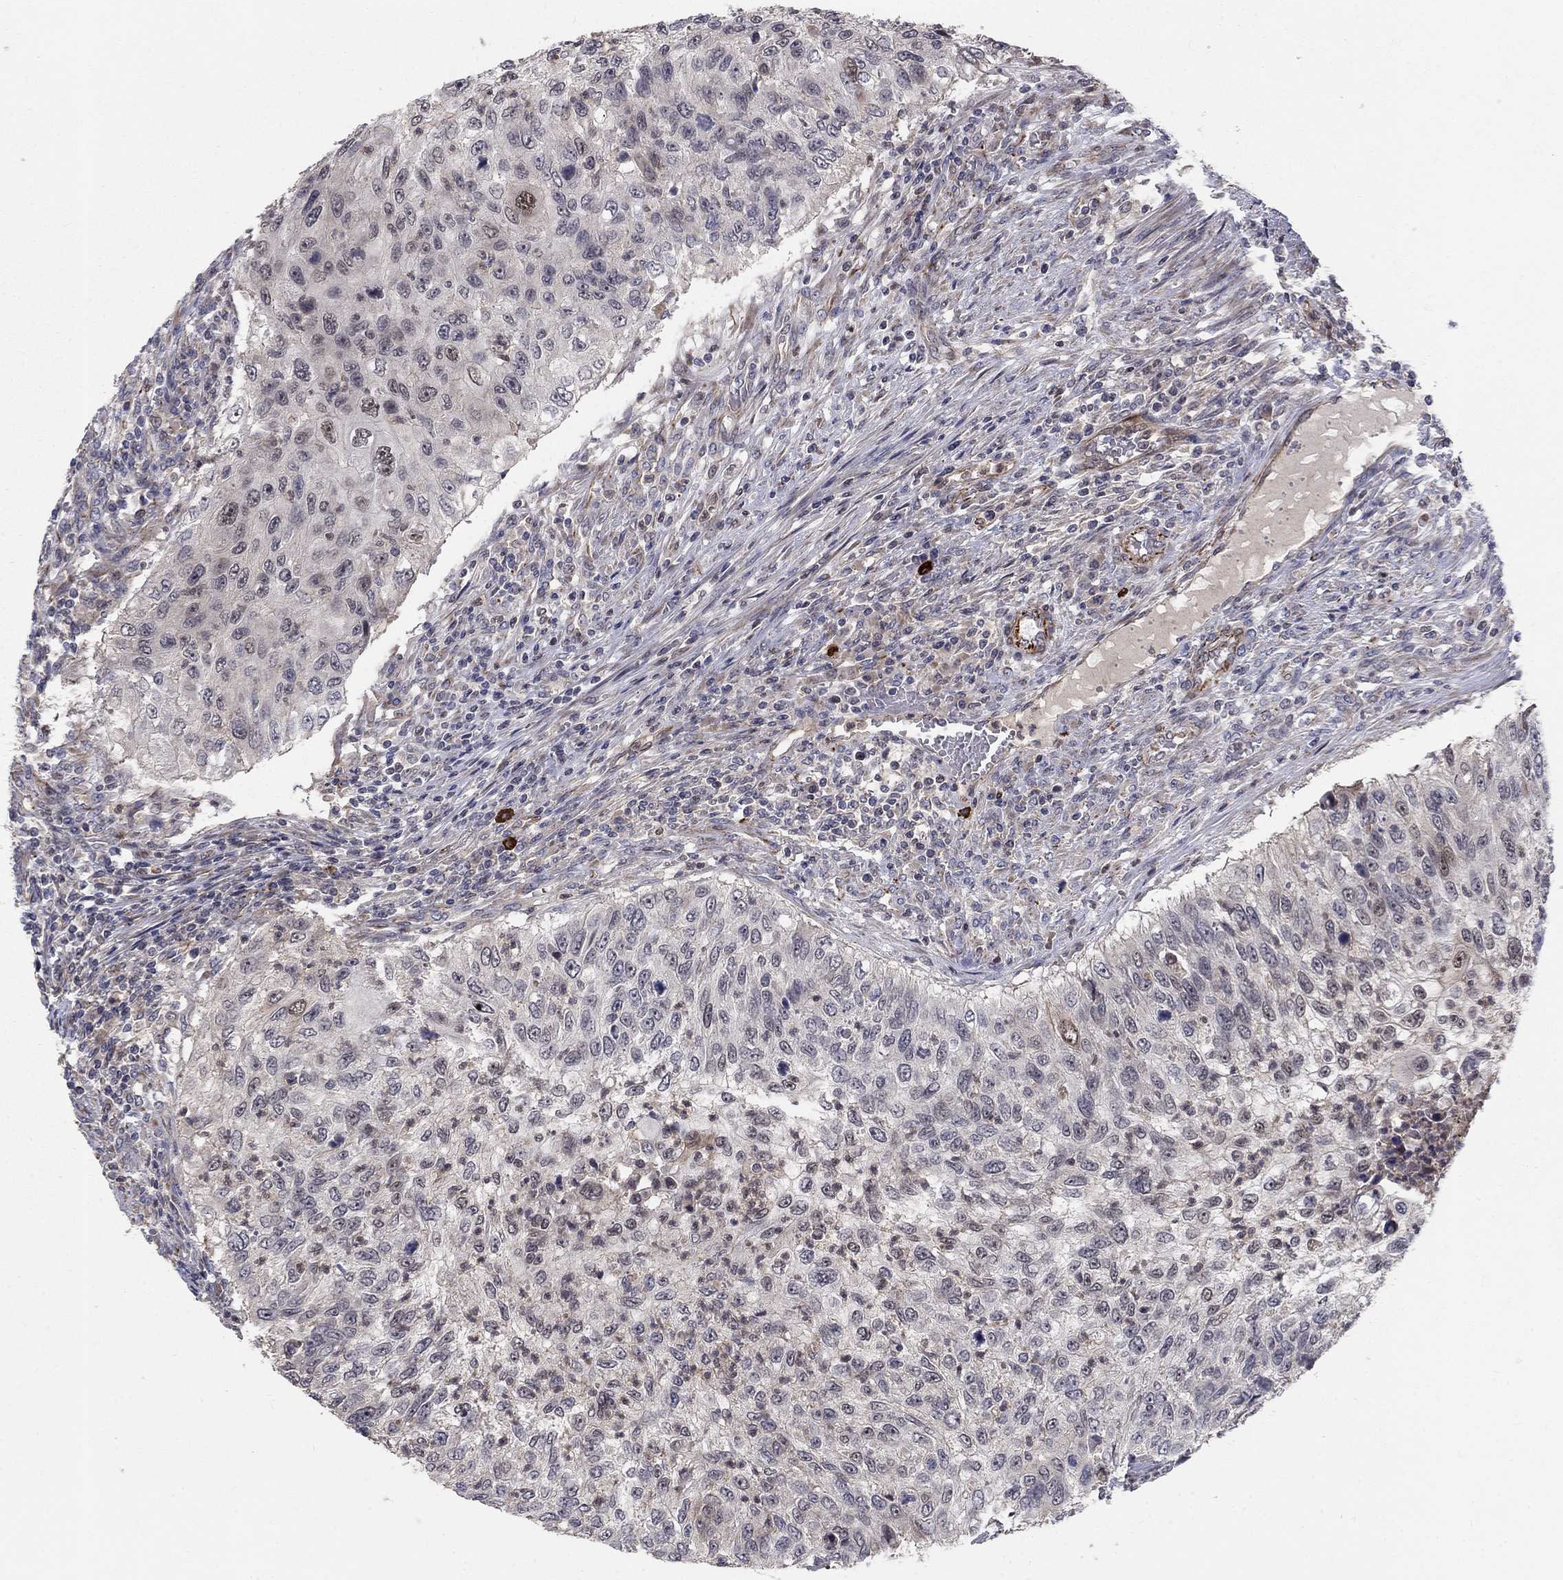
{"staining": {"intensity": "negative", "quantity": "none", "location": "none"}, "tissue": "urothelial cancer", "cell_type": "Tumor cells", "image_type": "cancer", "snomed": [{"axis": "morphology", "description": "Urothelial carcinoma, High grade"}, {"axis": "topography", "description": "Urinary bladder"}], "caption": "Immunohistochemistry (IHC) of human high-grade urothelial carcinoma displays no positivity in tumor cells.", "gene": "MSRA", "patient": {"sex": "female", "age": 60}}